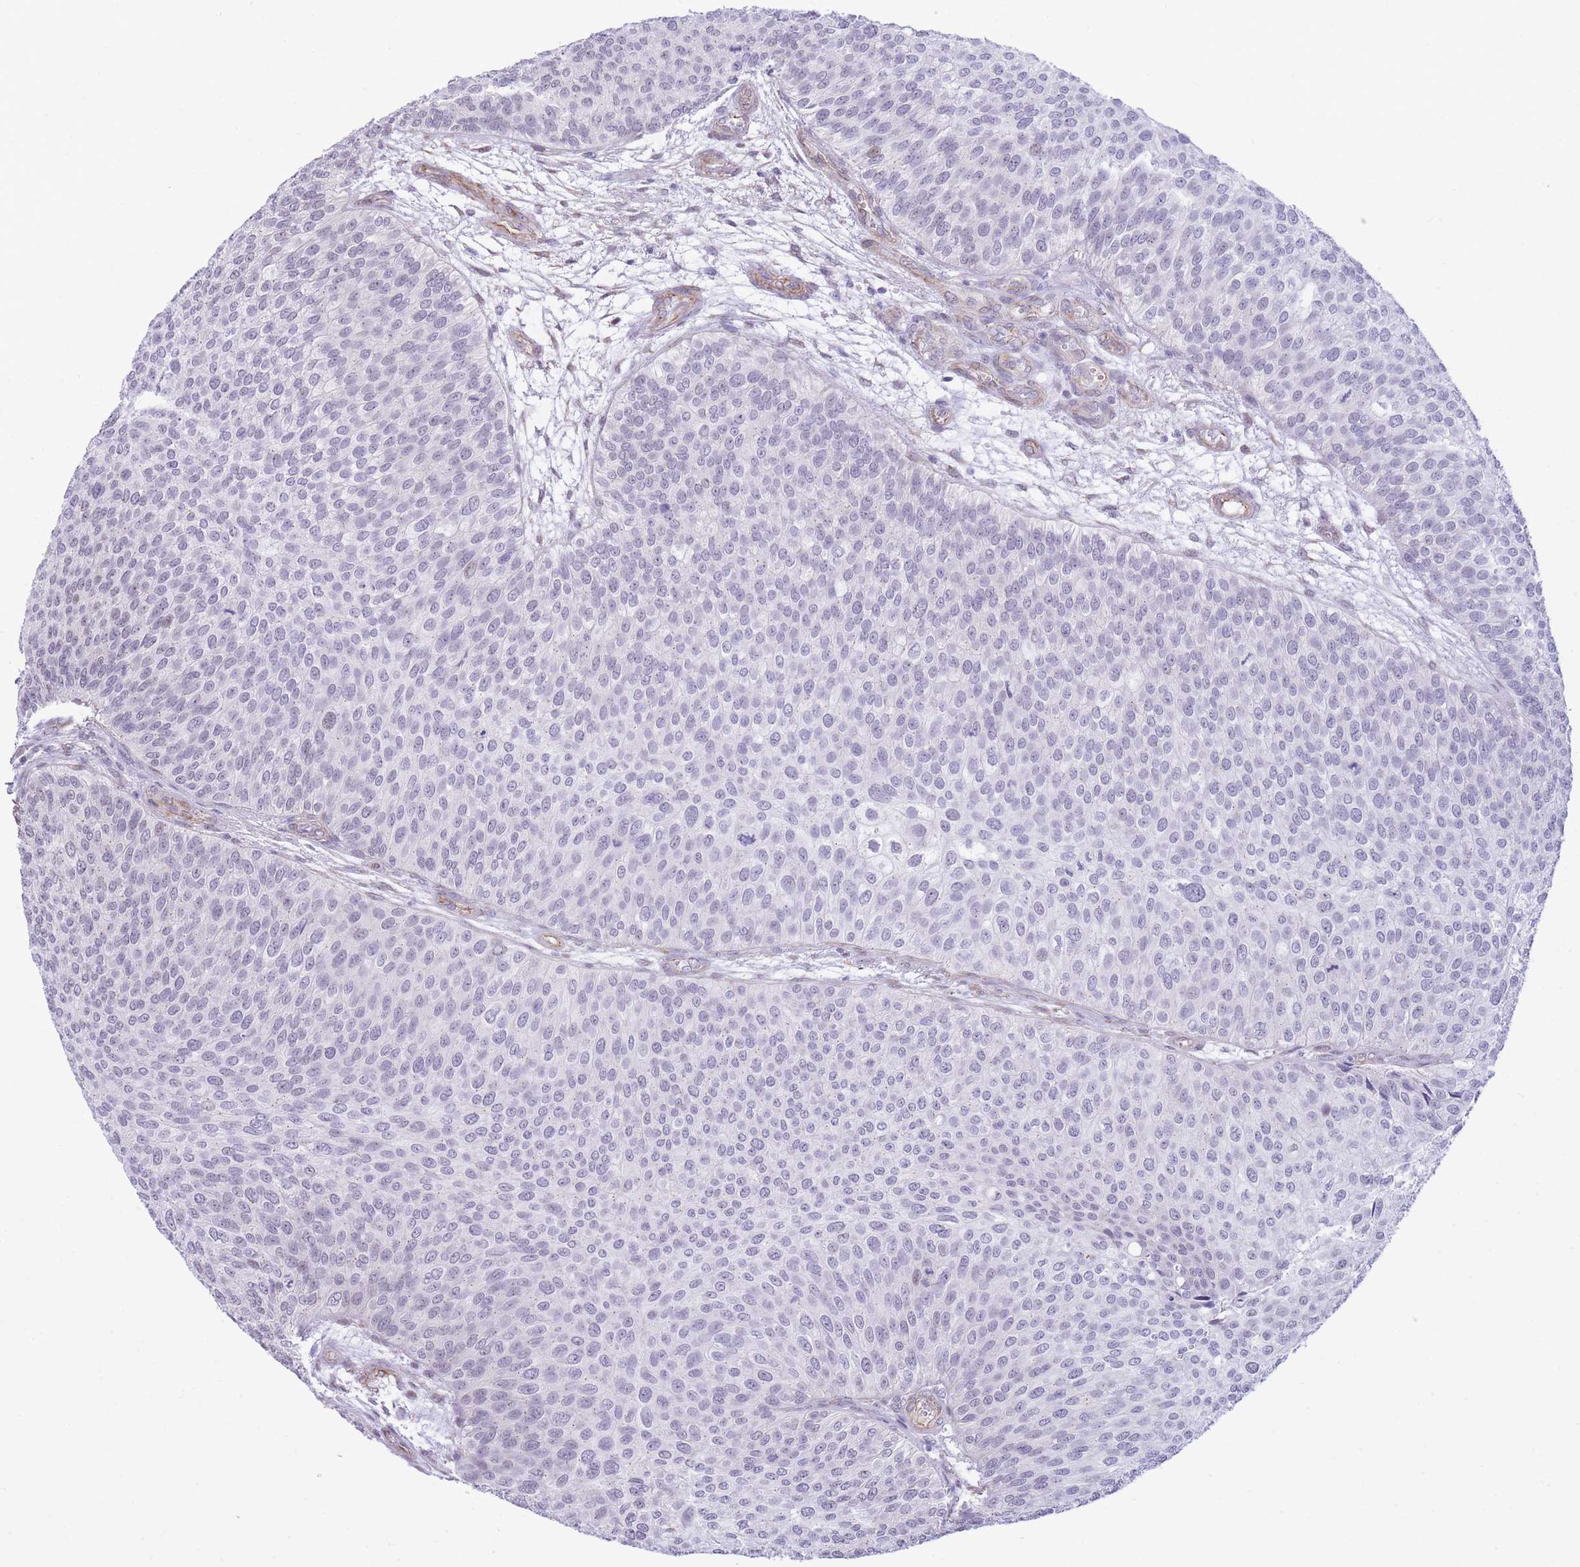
{"staining": {"intensity": "negative", "quantity": "none", "location": "none"}, "tissue": "urothelial cancer", "cell_type": "Tumor cells", "image_type": "cancer", "snomed": [{"axis": "morphology", "description": "Urothelial carcinoma, Low grade"}, {"axis": "topography", "description": "Urinary bladder"}], "caption": "This image is of urothelial cancer stained with immunohistochemistry to label a protein in brown with the nuclei are counter-stained blue. There is no expression in tumor cells. (DAB immunohistochemistry, high magnification).", "gene": "PSG8", "patient": {"sex": "male", "age": 84}}